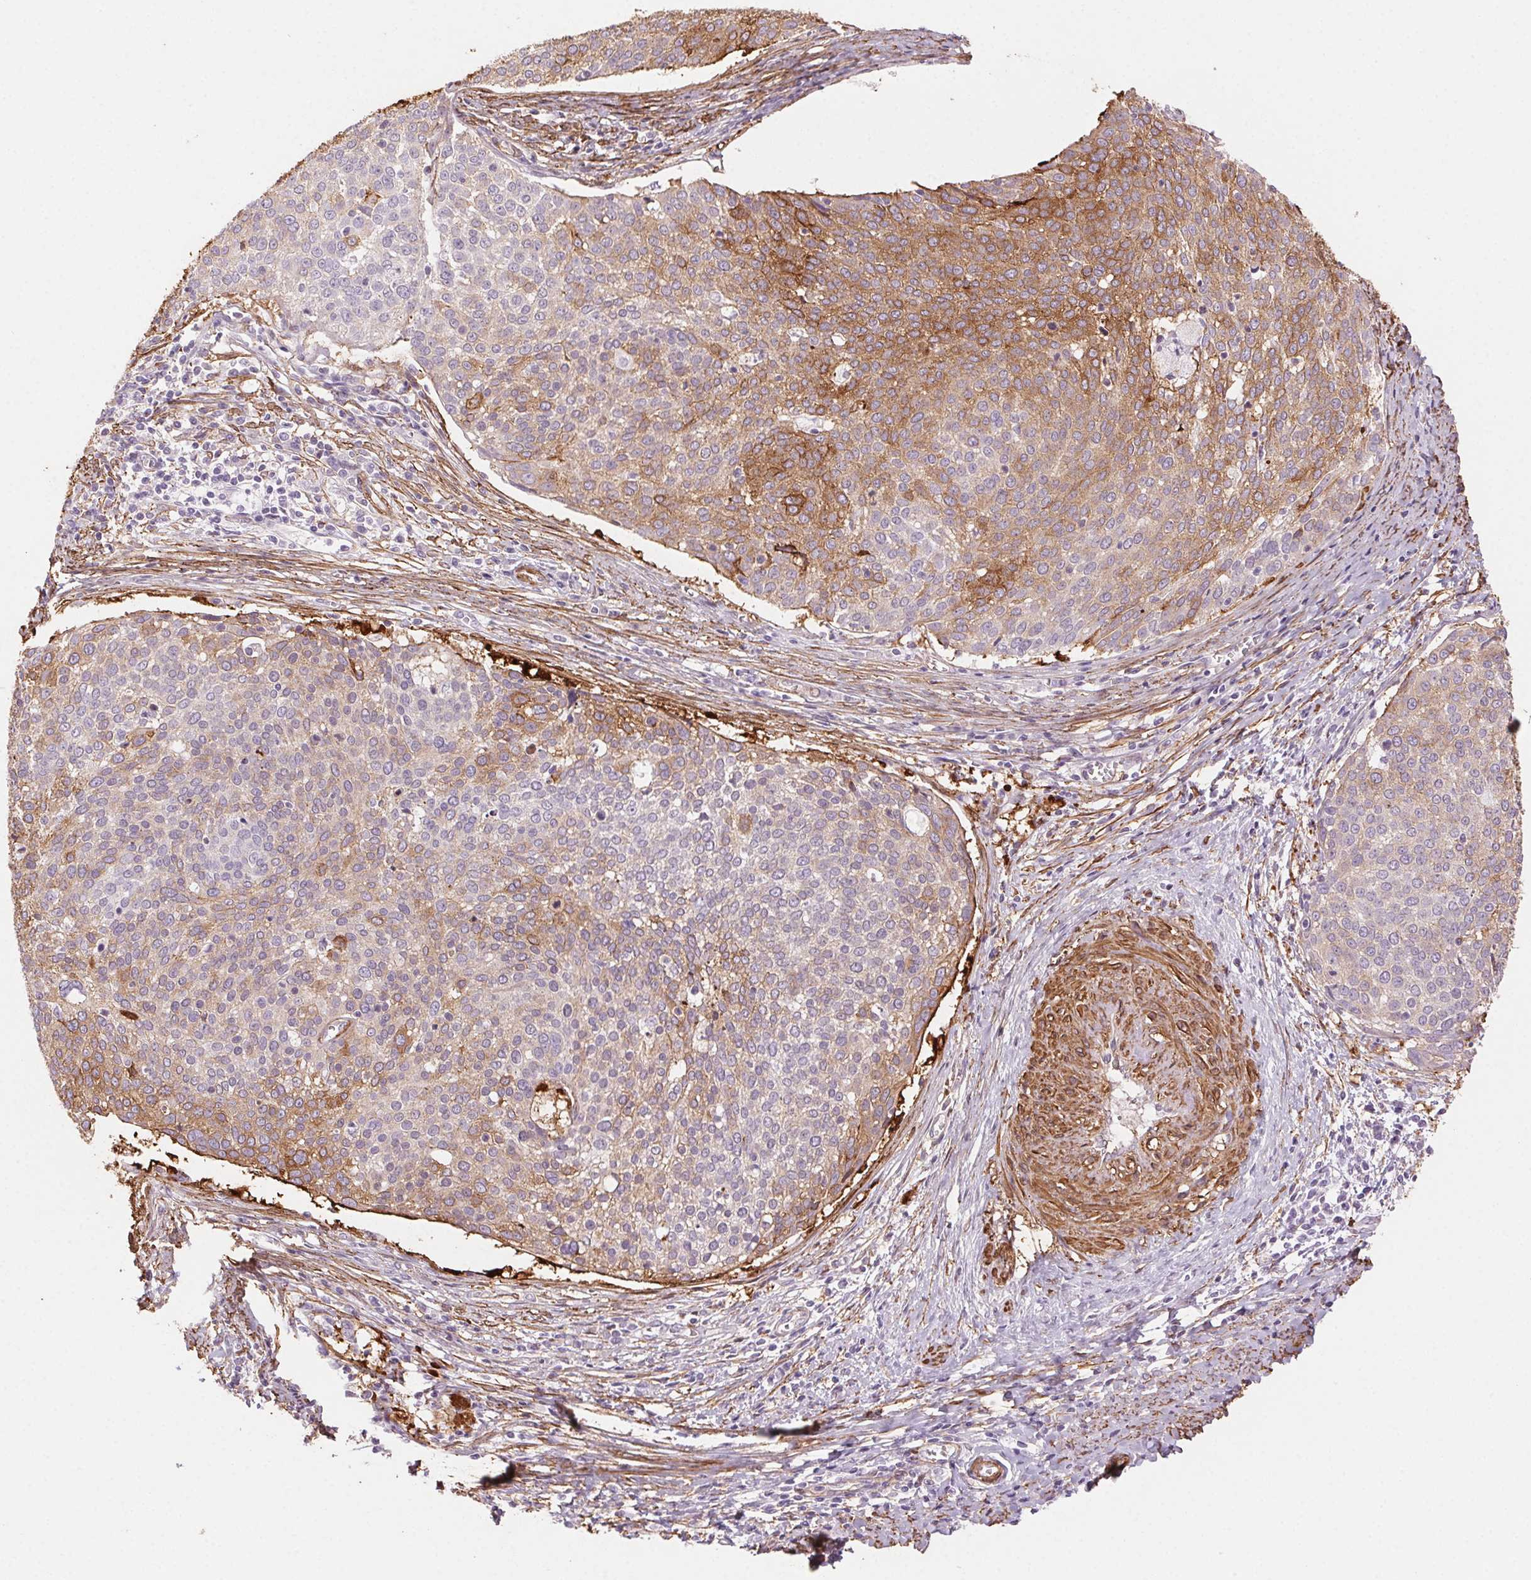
{"staining": {"intensity": "moderate", "quantity": "25%-75%", "location": "cytoplasmic/membranous"}, "tissue": "cervical cancer", "cell_type": "Tumor cells", "image_type": "cancer", "snomed": [{"axis": "morphology", "description": "Squamous cell carcinoma, NOS"}, {"axis": "topography", "description": "Cervix"}], "caption": "There is medium levels of moderate cytoplasmic/membranous expression in tumor cells of cervical cancer, as demonstrated by immunohistochemical staining (brown color).", "gene": "GPX8", "patient": {"sex": "female", "age": 39}}